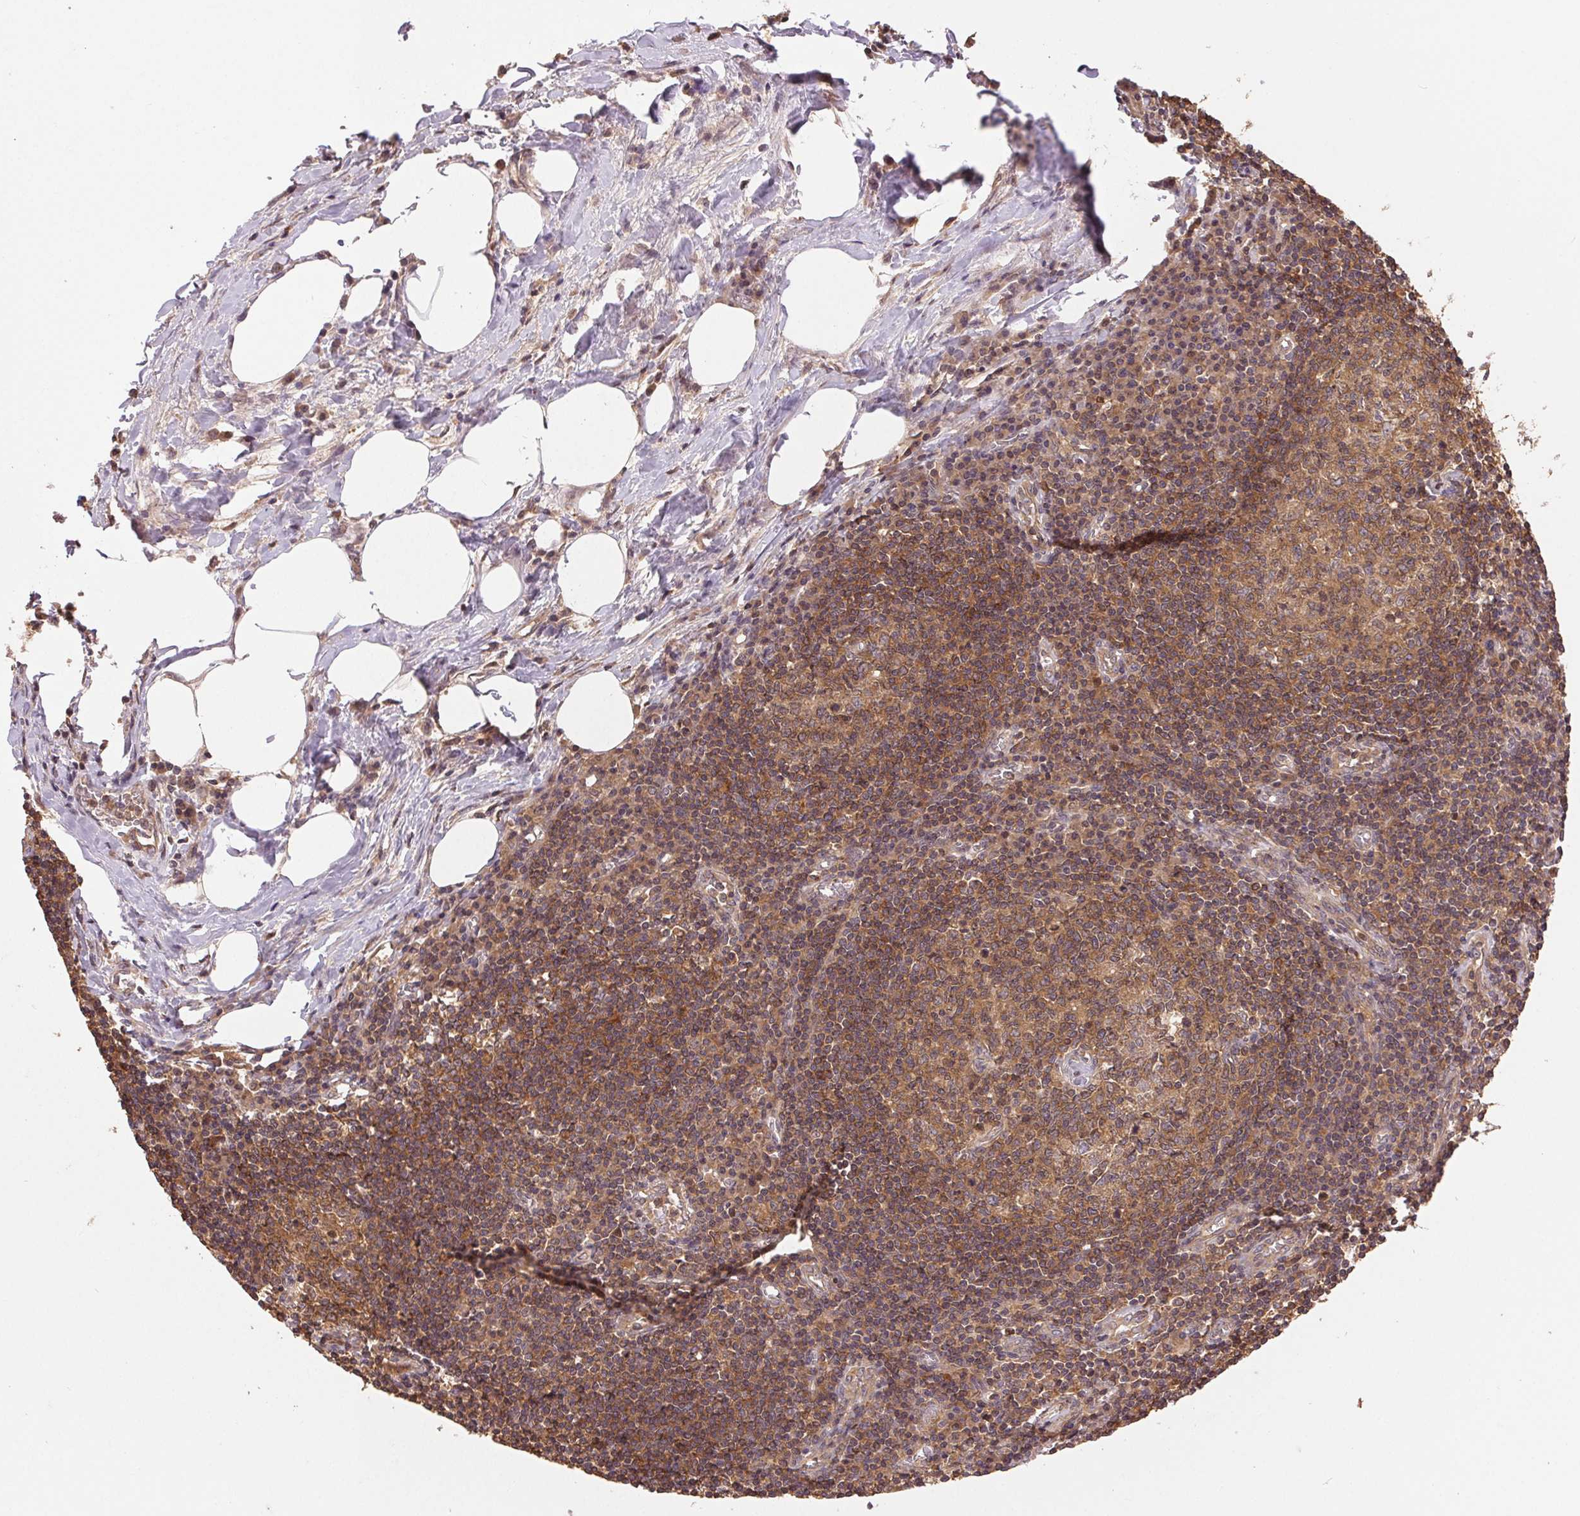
{"staining": {"intensity": "weak", "quantity": ">75%", "location": "cytoplasmic/membranous"}, "tissue": "lymph node", "cell_type": "Germinal center cells", "image_type": "normal", "snomed": [{"axis": "morphology", "description": "Normal tissue, NOS"}, {"axis": "topography", "description": "Lymph node"}], "caption": "Unremarkable lymph node exhibits weak cytoplasmic/membranous positivity in approximately >75% of germinal center cells, visualized by immunohistochemistry. Ihc stains the protein of interest in brown and the nuclei are stained blue.", "gene": "GDI1", "patient": {"sex": "male", "age": 67}}